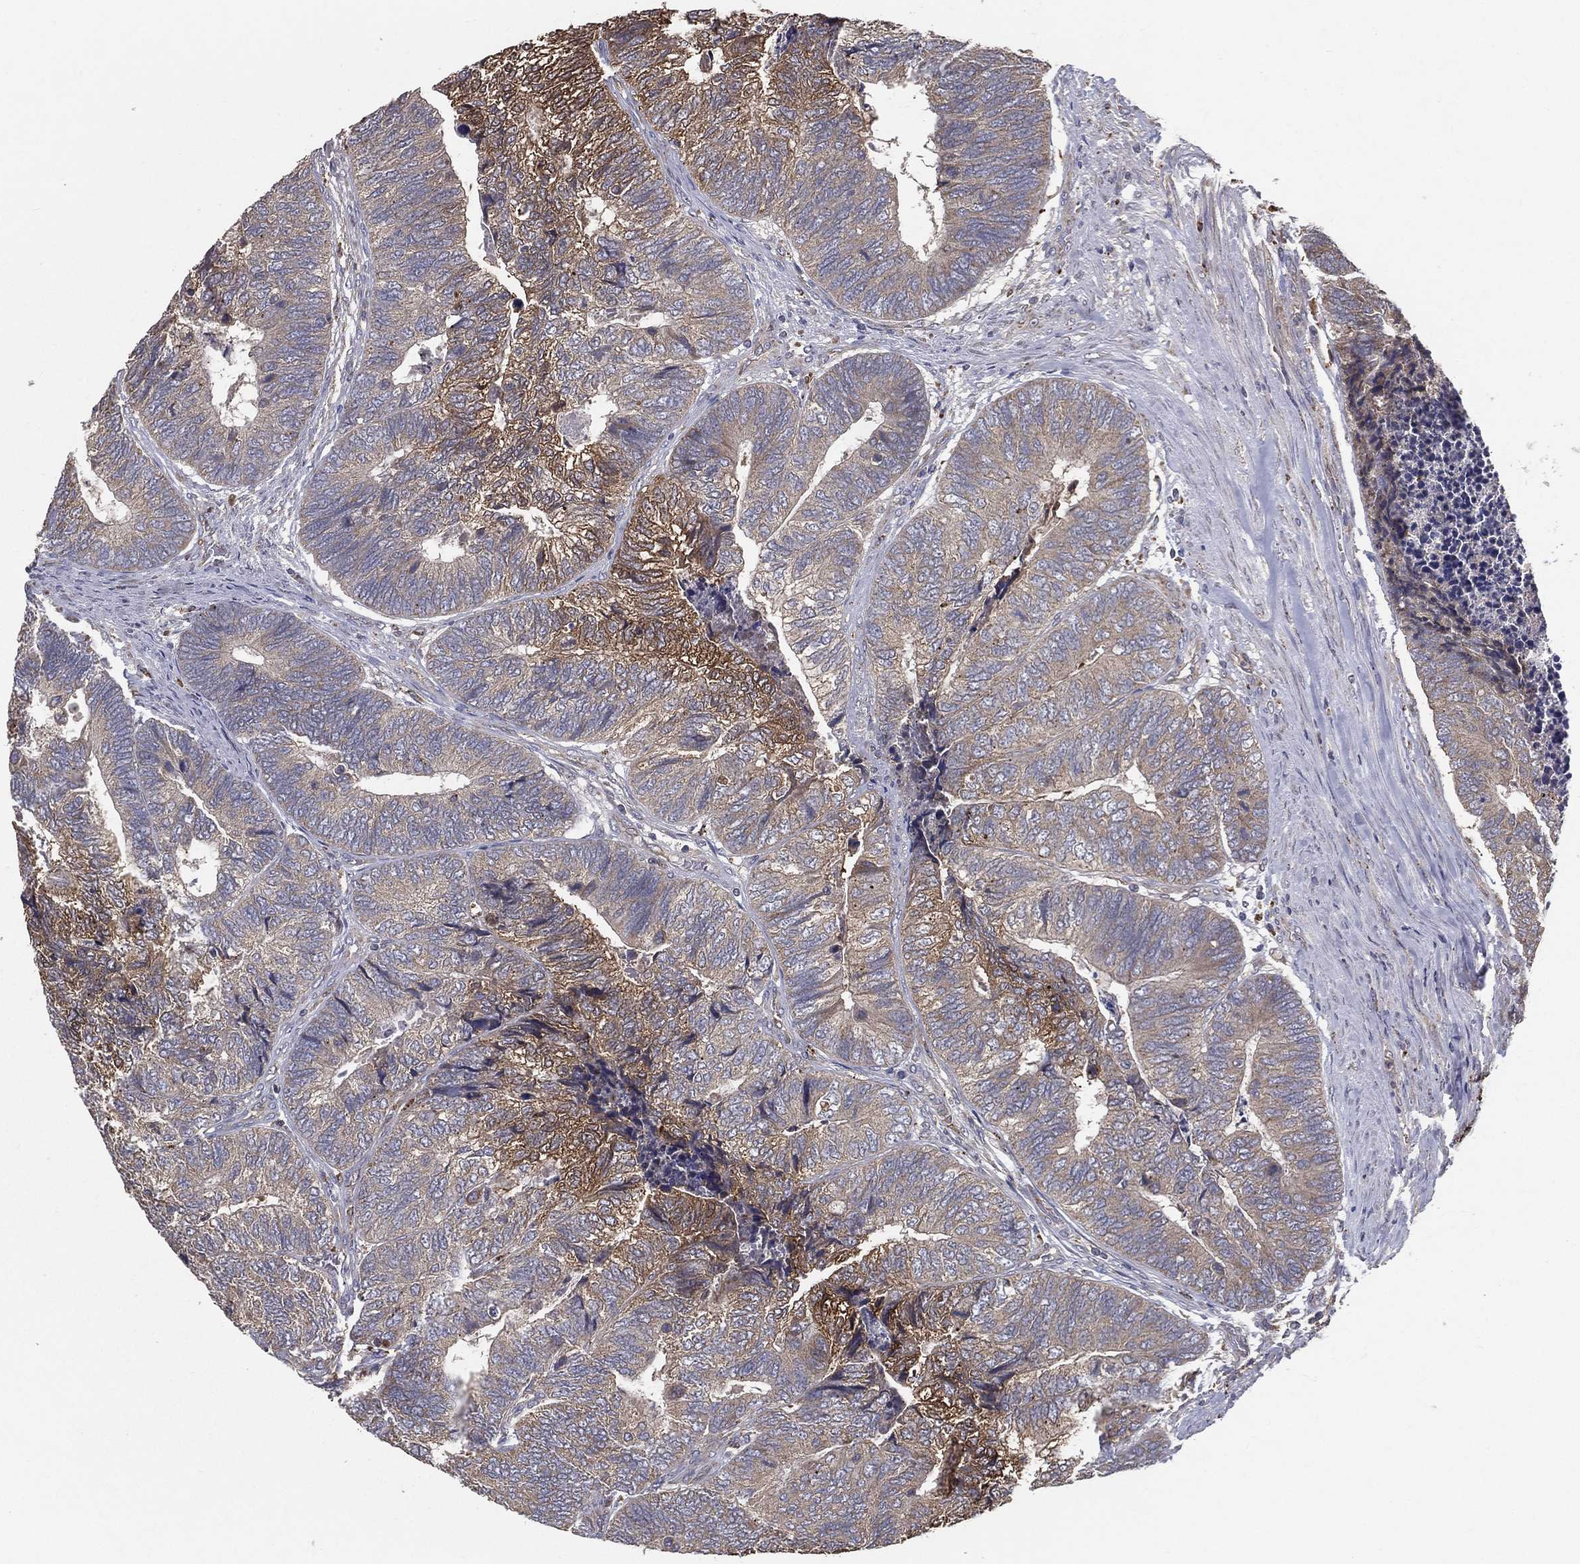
{"staining": {"intensity": "moderate", "quantity": "<25%", "location": "cytoplasmic/membranous"}, "tissue": "colorectal cancer", "cell_type": "Tumor cells", "image_type": "cancer", "snomed": [{"axis": "morphology", "description": "Adenocarcinoma, NOS"}, {"axis": "topography", "description": "Colon"}], "caption": "Brown immunohistochemical staining in colorectal cancer (adenocarcinoma) shows moderate cytoplasmic/membranous positivity in about <25% of tumor cells.", "gene": "MT-ND1", "patient": {"sex": "female", "age": 67}}